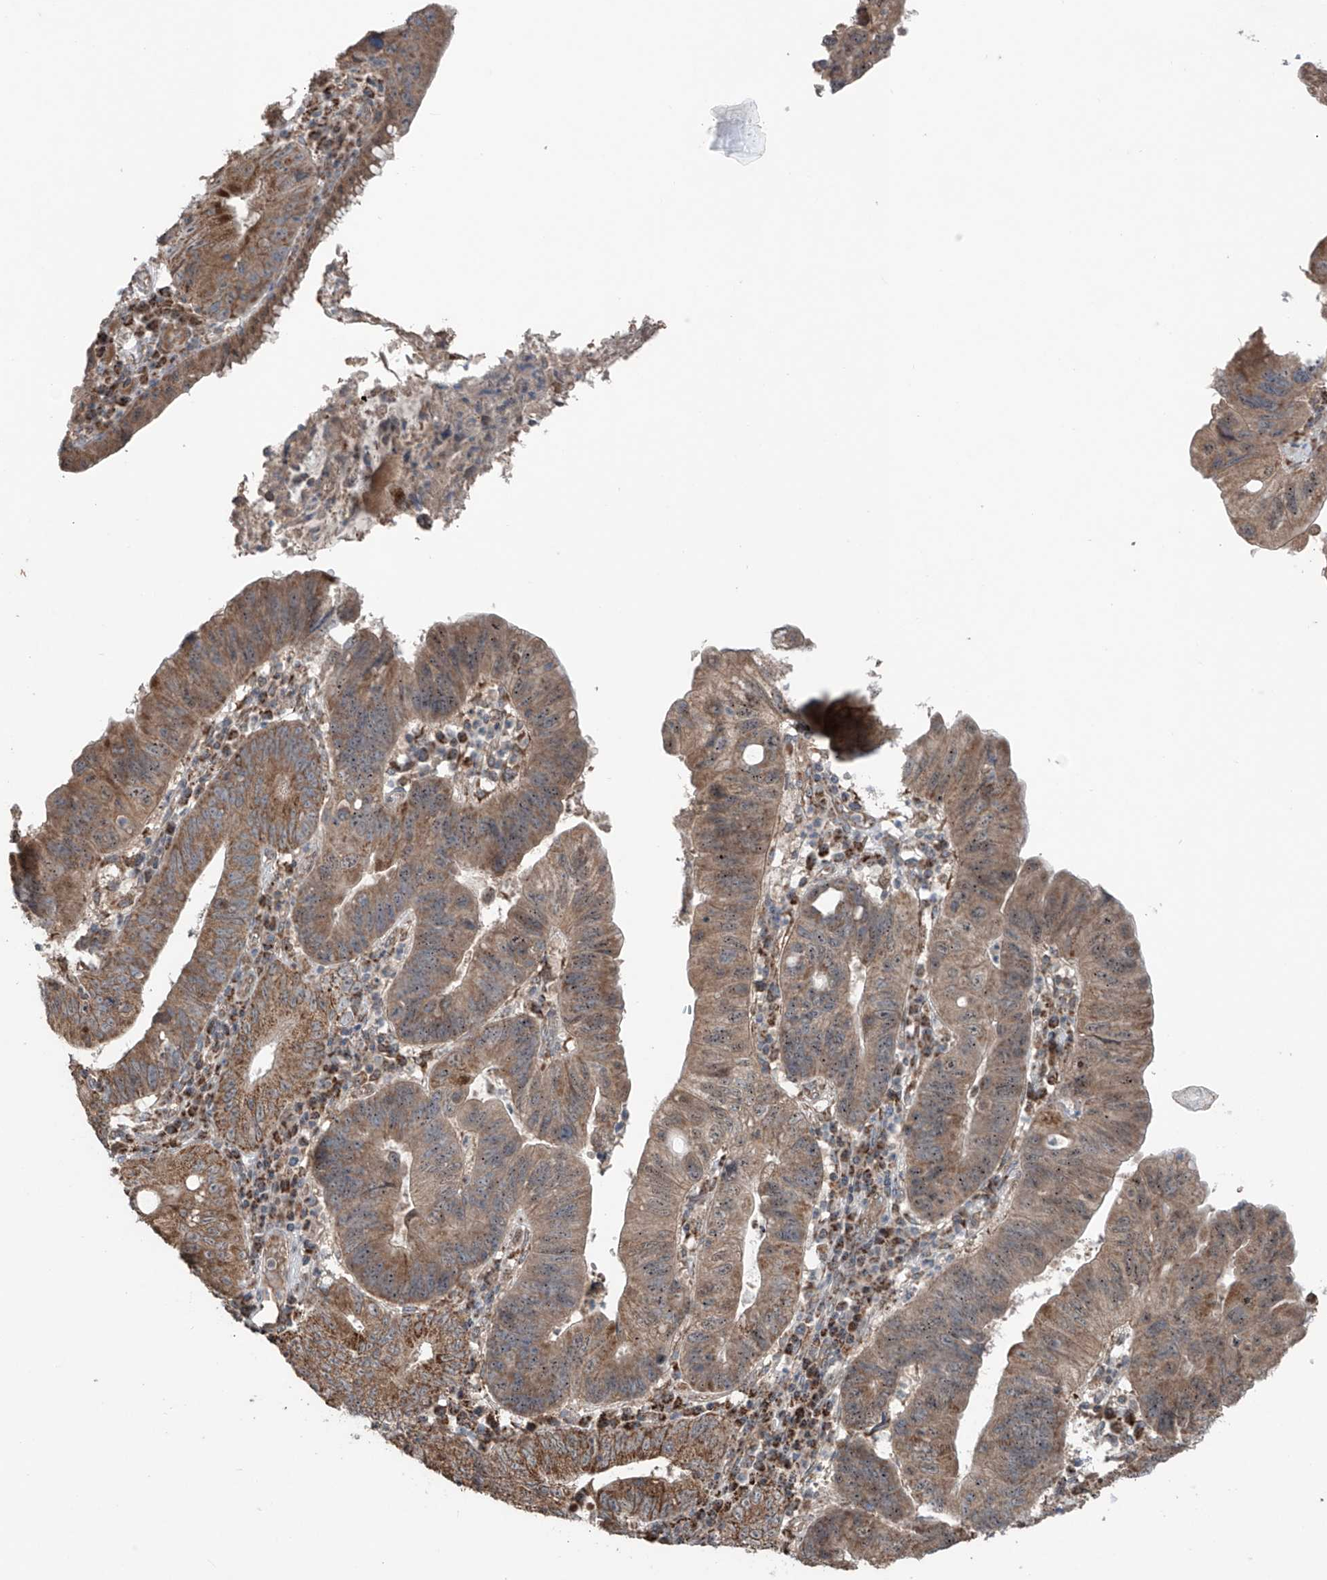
{"staining": {"intensity": "moderate", "quantity": ">75%", "location": "cytoplasmic/membranous"}, "tissue": "stomach cancer", "cell_type": "Tumor cells", "image_type": "cancer", "snomed": [{"axis": "morphology", "description": "Adenocarcinoma, NOS"}, {"axis": "topography", "description": "Stomach"}], "caption": "Stomach cancer stained for a protein reveals moderate cytoplasmic/membranous positivity in tumor cells. (Stains: DAB (3,3'-diaminobenzidine) in brown, nuclei in blue, Microscopy: brightfield microscopy at high magnification).", "gene": "SAMD3", "patient": {"sex": "male", "age": 59}}